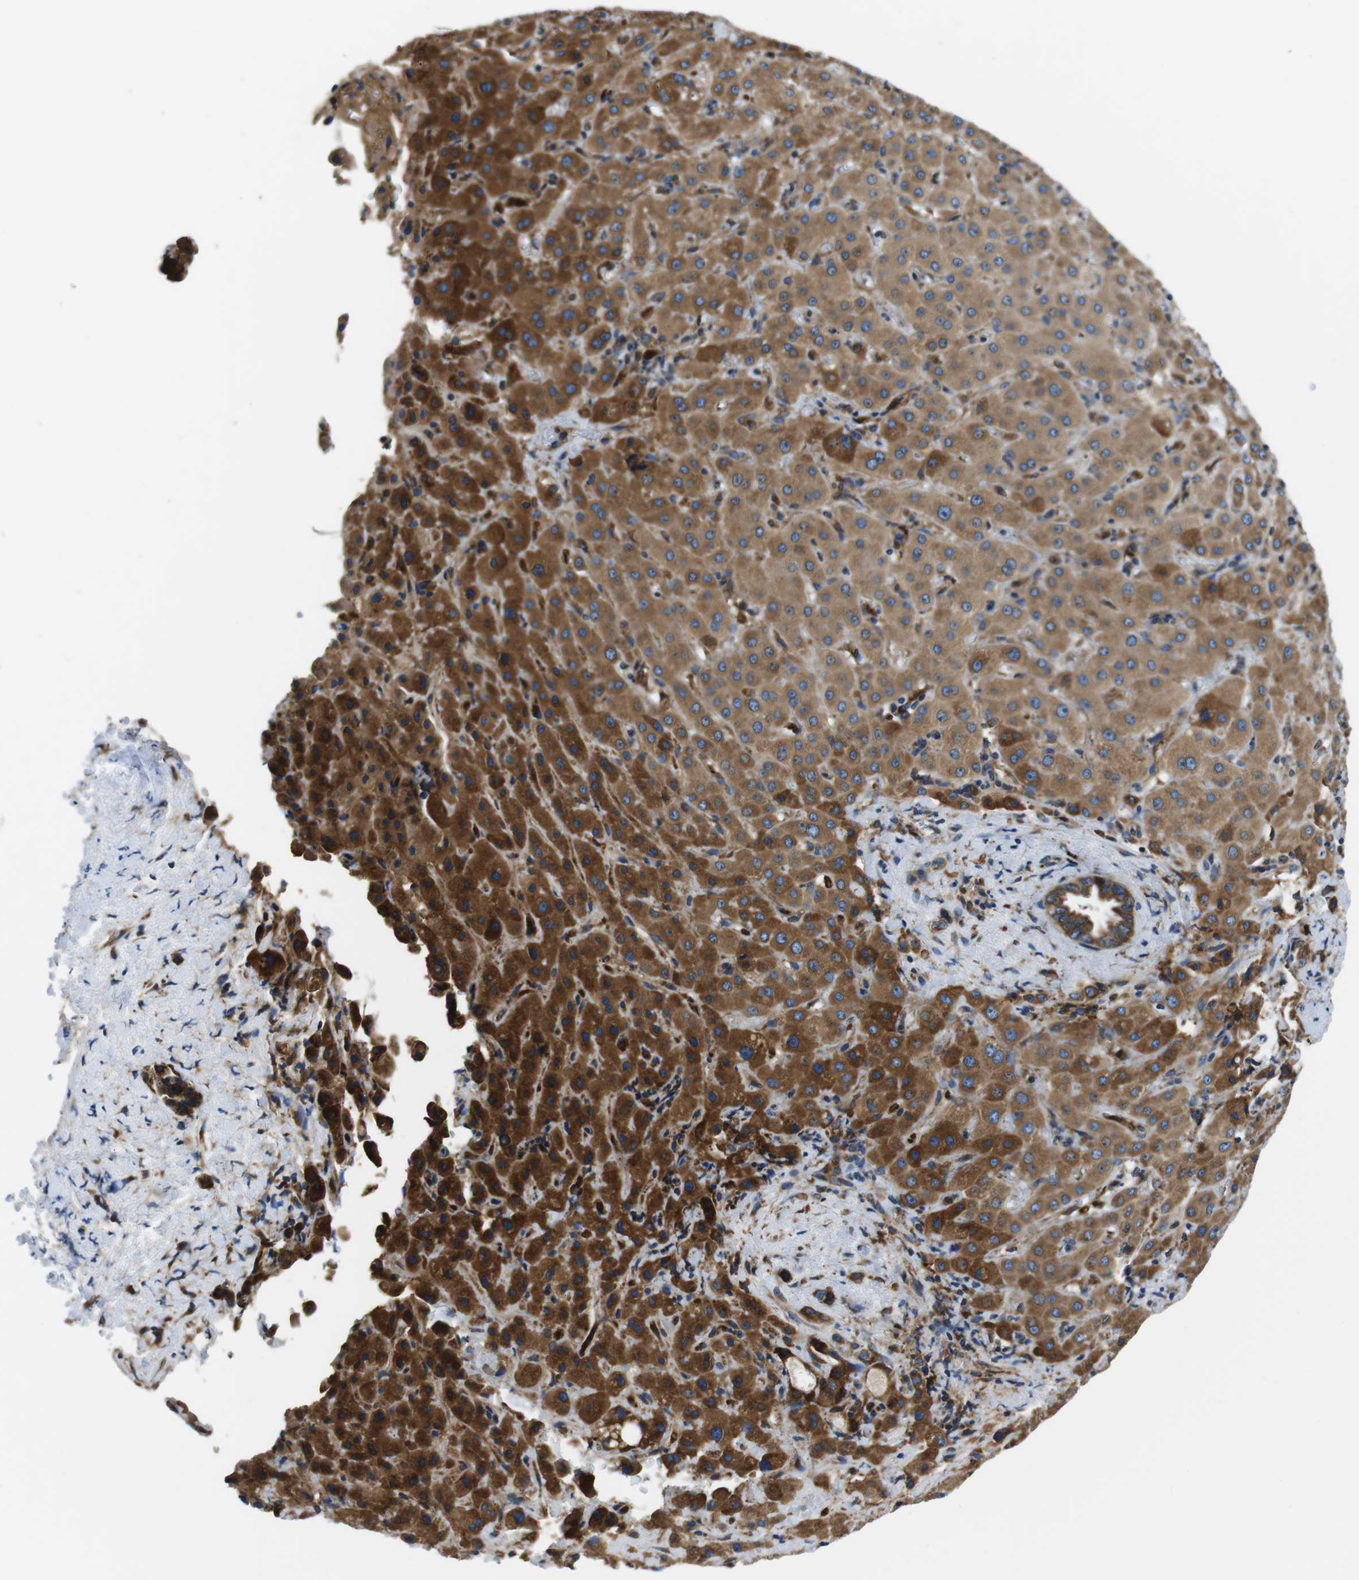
{"staining": {"intensity": "strong", "quantity": ">75%", "location": "cytoplasmic/membranous"}, "tissue": "liver cancer", "cell_type": "Tumor cells", "image_type": "cancer", "snomed": [{"axis": "morphology", "description": "Cholangiocarcinoma"}, {"axis": "topography", "description": "Liver"}], "caption": "Immunohistochemical staining of liver cancer shows high levels of strong cytoplasmic/membranous expression in about >75% of tumor cells.", "gene": "UGGT1", "patient": {"sex": "female", "age": 65}}